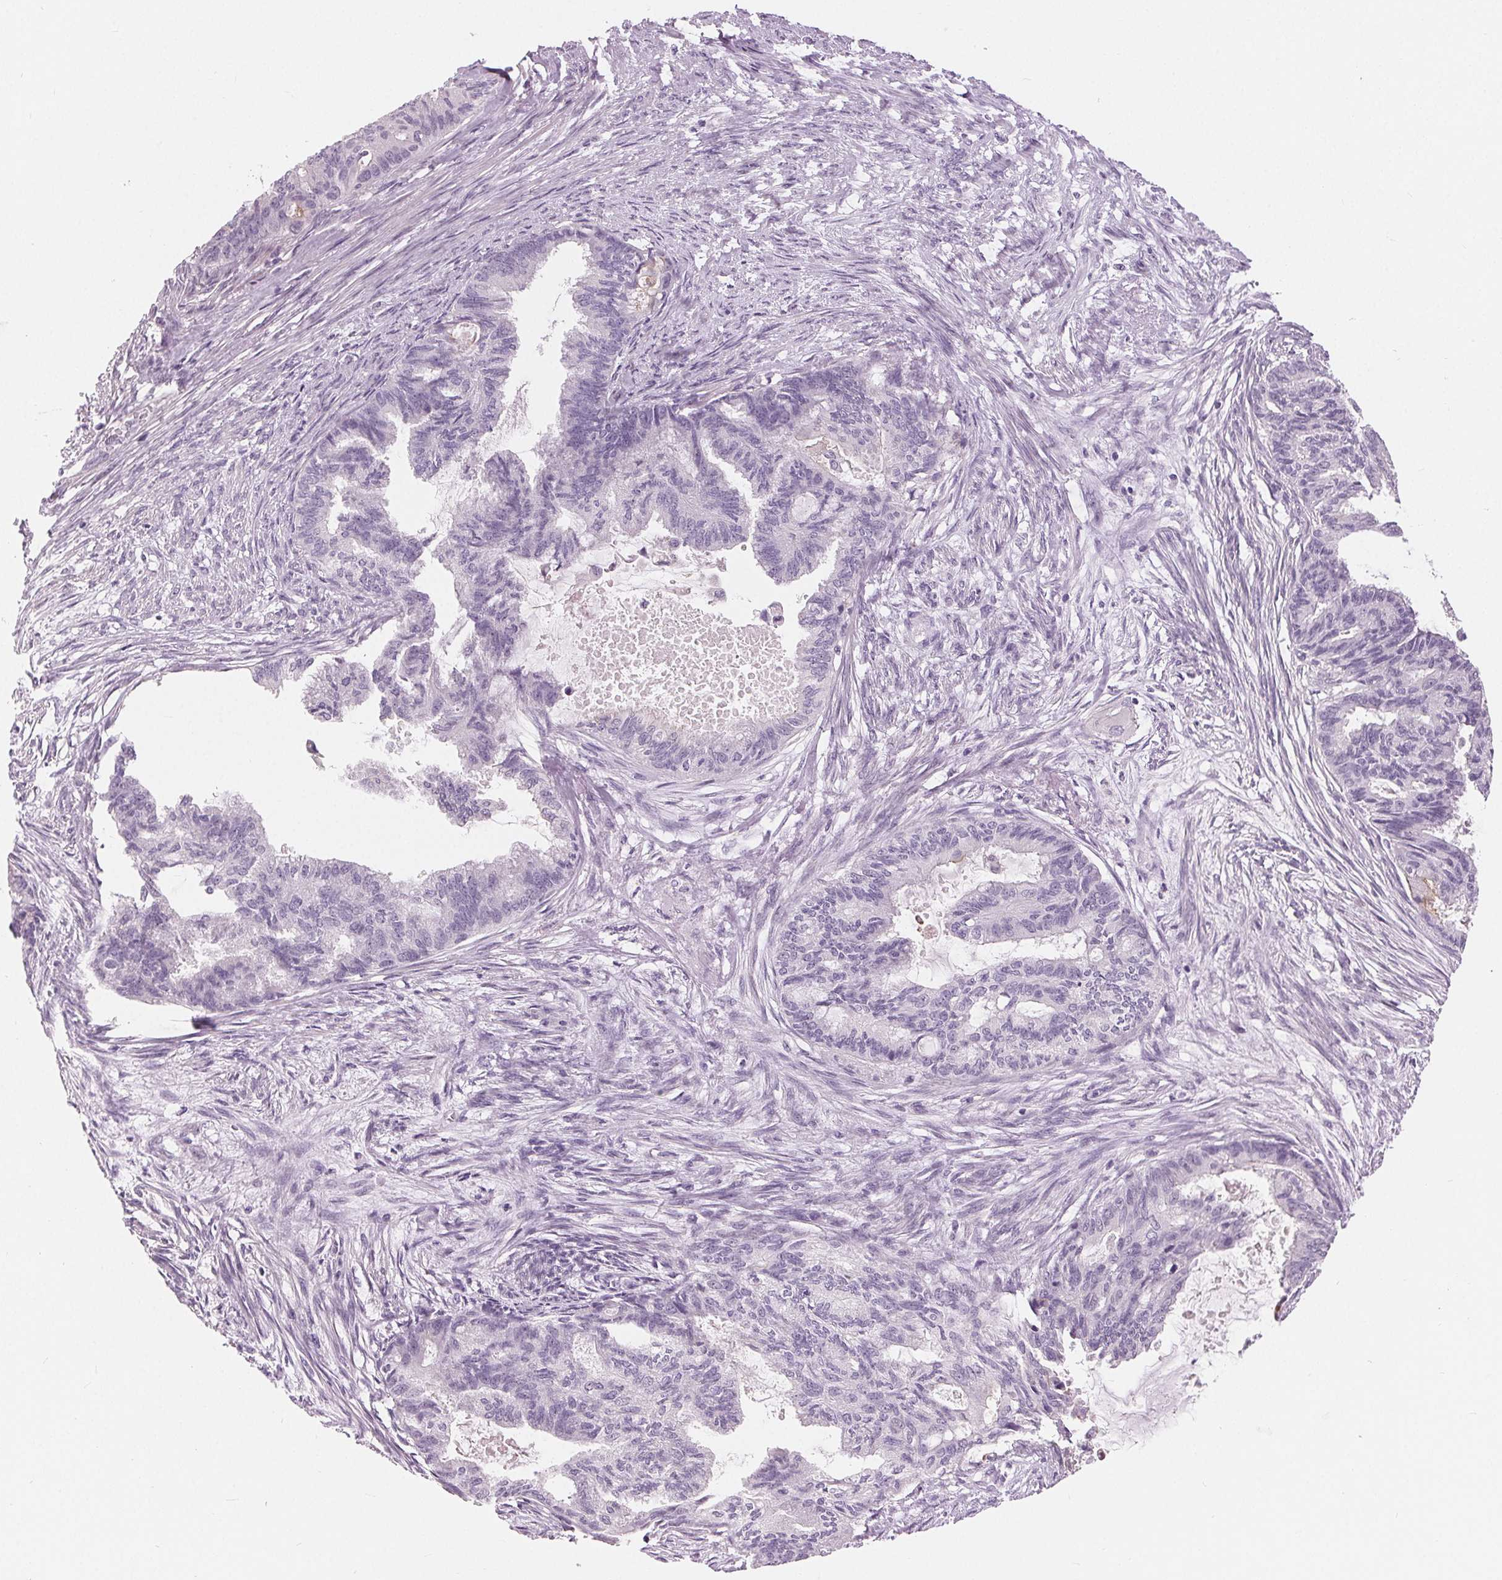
{"staining": {"intensity": "negative", "quantity": "none", "location": "none"}, "tissue": "endometrial cancer", "cell_type": "Tumor cells", "image_type": "cancer", "snomed": [{"axis": "morphology", "description": "Adenocarcinoma, NOS"}, {"axis": "topography", "description": "Endometrium"}], "caption": "Tumor cells show no significant staining in adenocarcinoma (endometrial).", "gene": "MISP", "patient": {"sex": "female", "age": 86}}